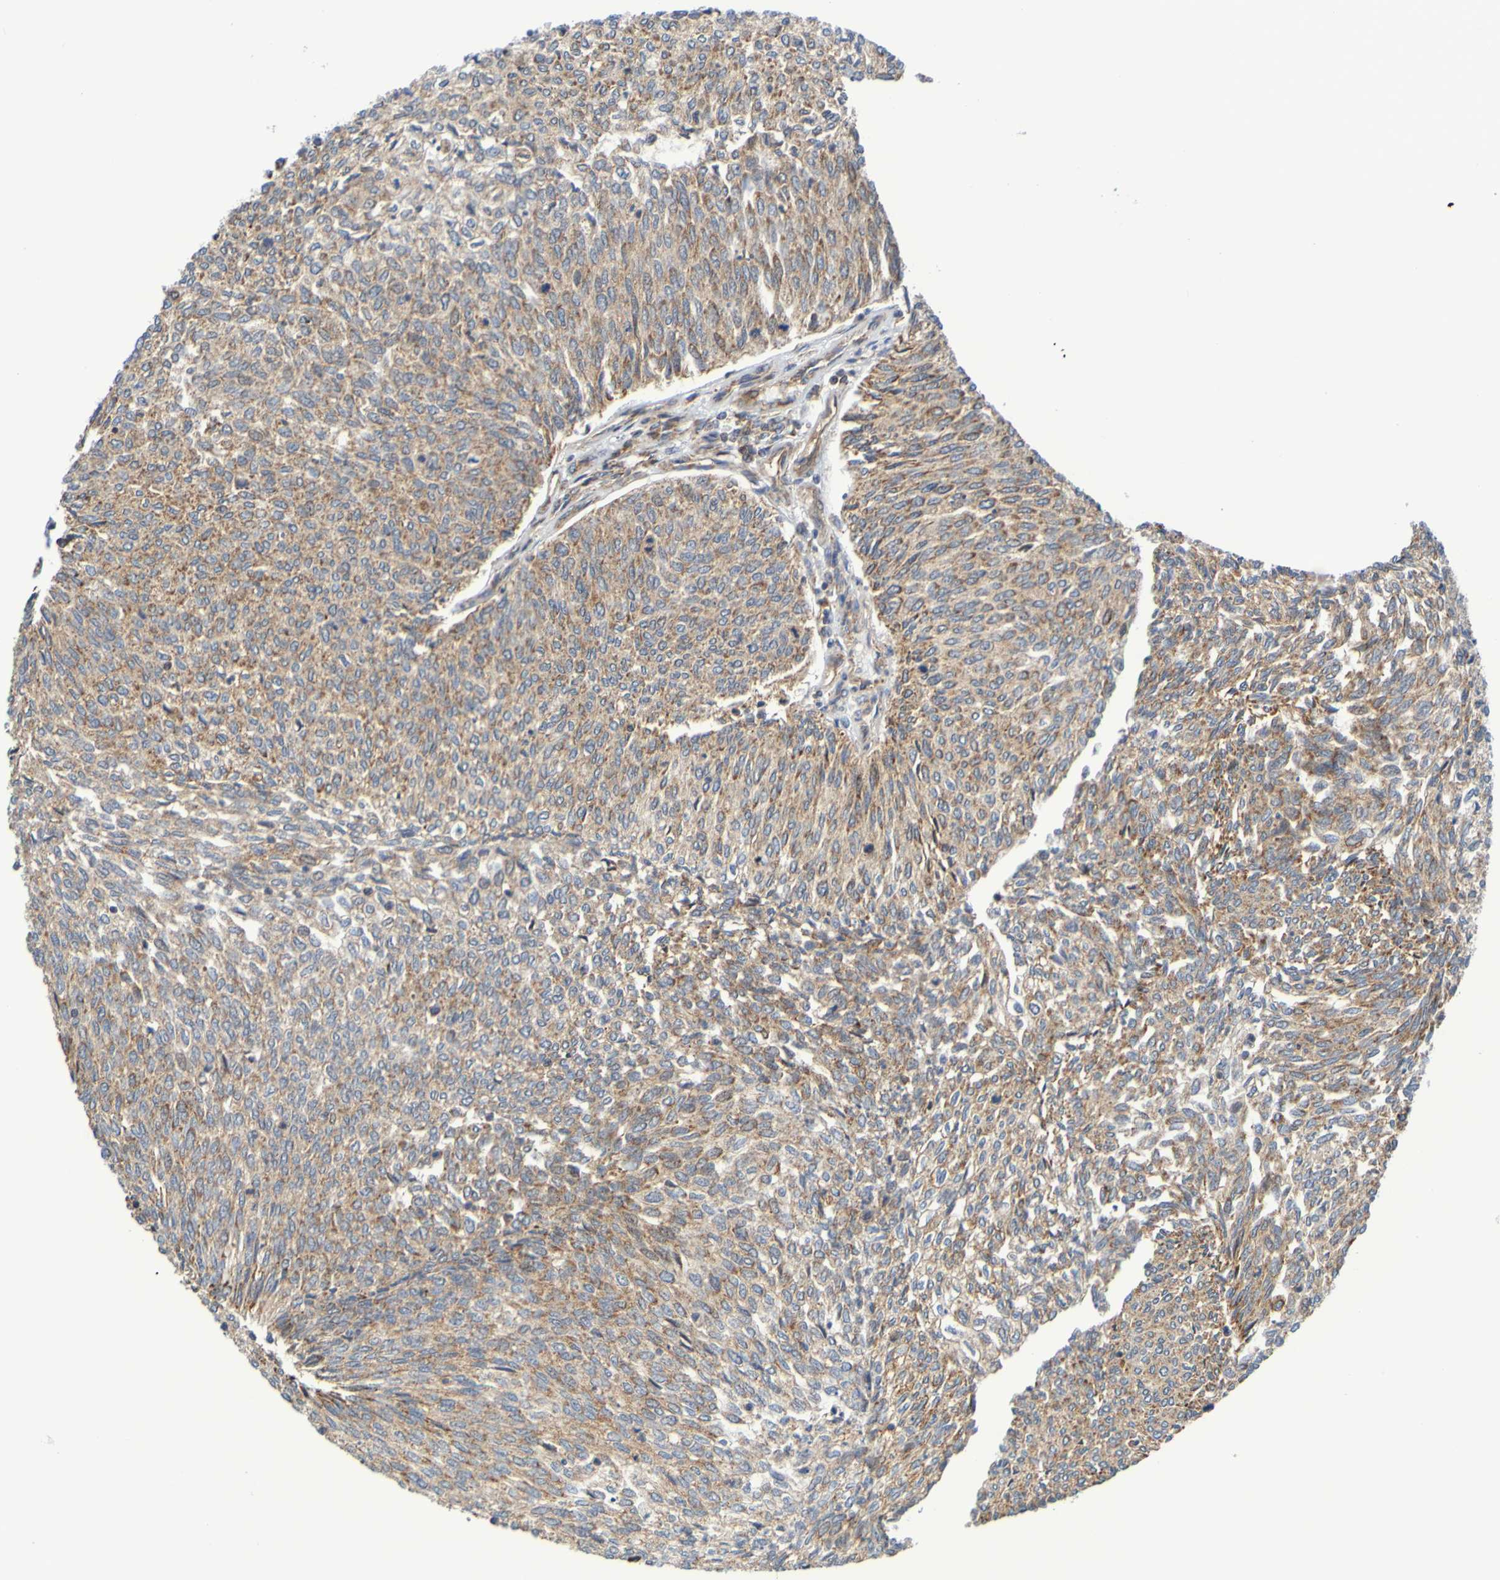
{"staining": {"intensity": "moderate", "quantity": ">75%", "location": "cytoplasmic/membranous"}, "tissue": "urothelial cancer", "cell_type": "Tumor cells", "image_type": "cancer", "snomed": [{"axis": "morphology", "description": "Urothelial carcinoma, Low grade"}, {"axis": "topography", "description": "Urinary bladder"}], "caption": "Tumor cells demonstrate moderate cytoplasmic/membranous expression in about >75% of cells in urothelial carcinoma (low-grade).", "gene": "CCDC51", "patient": {"sex": "female", "age": 79}}